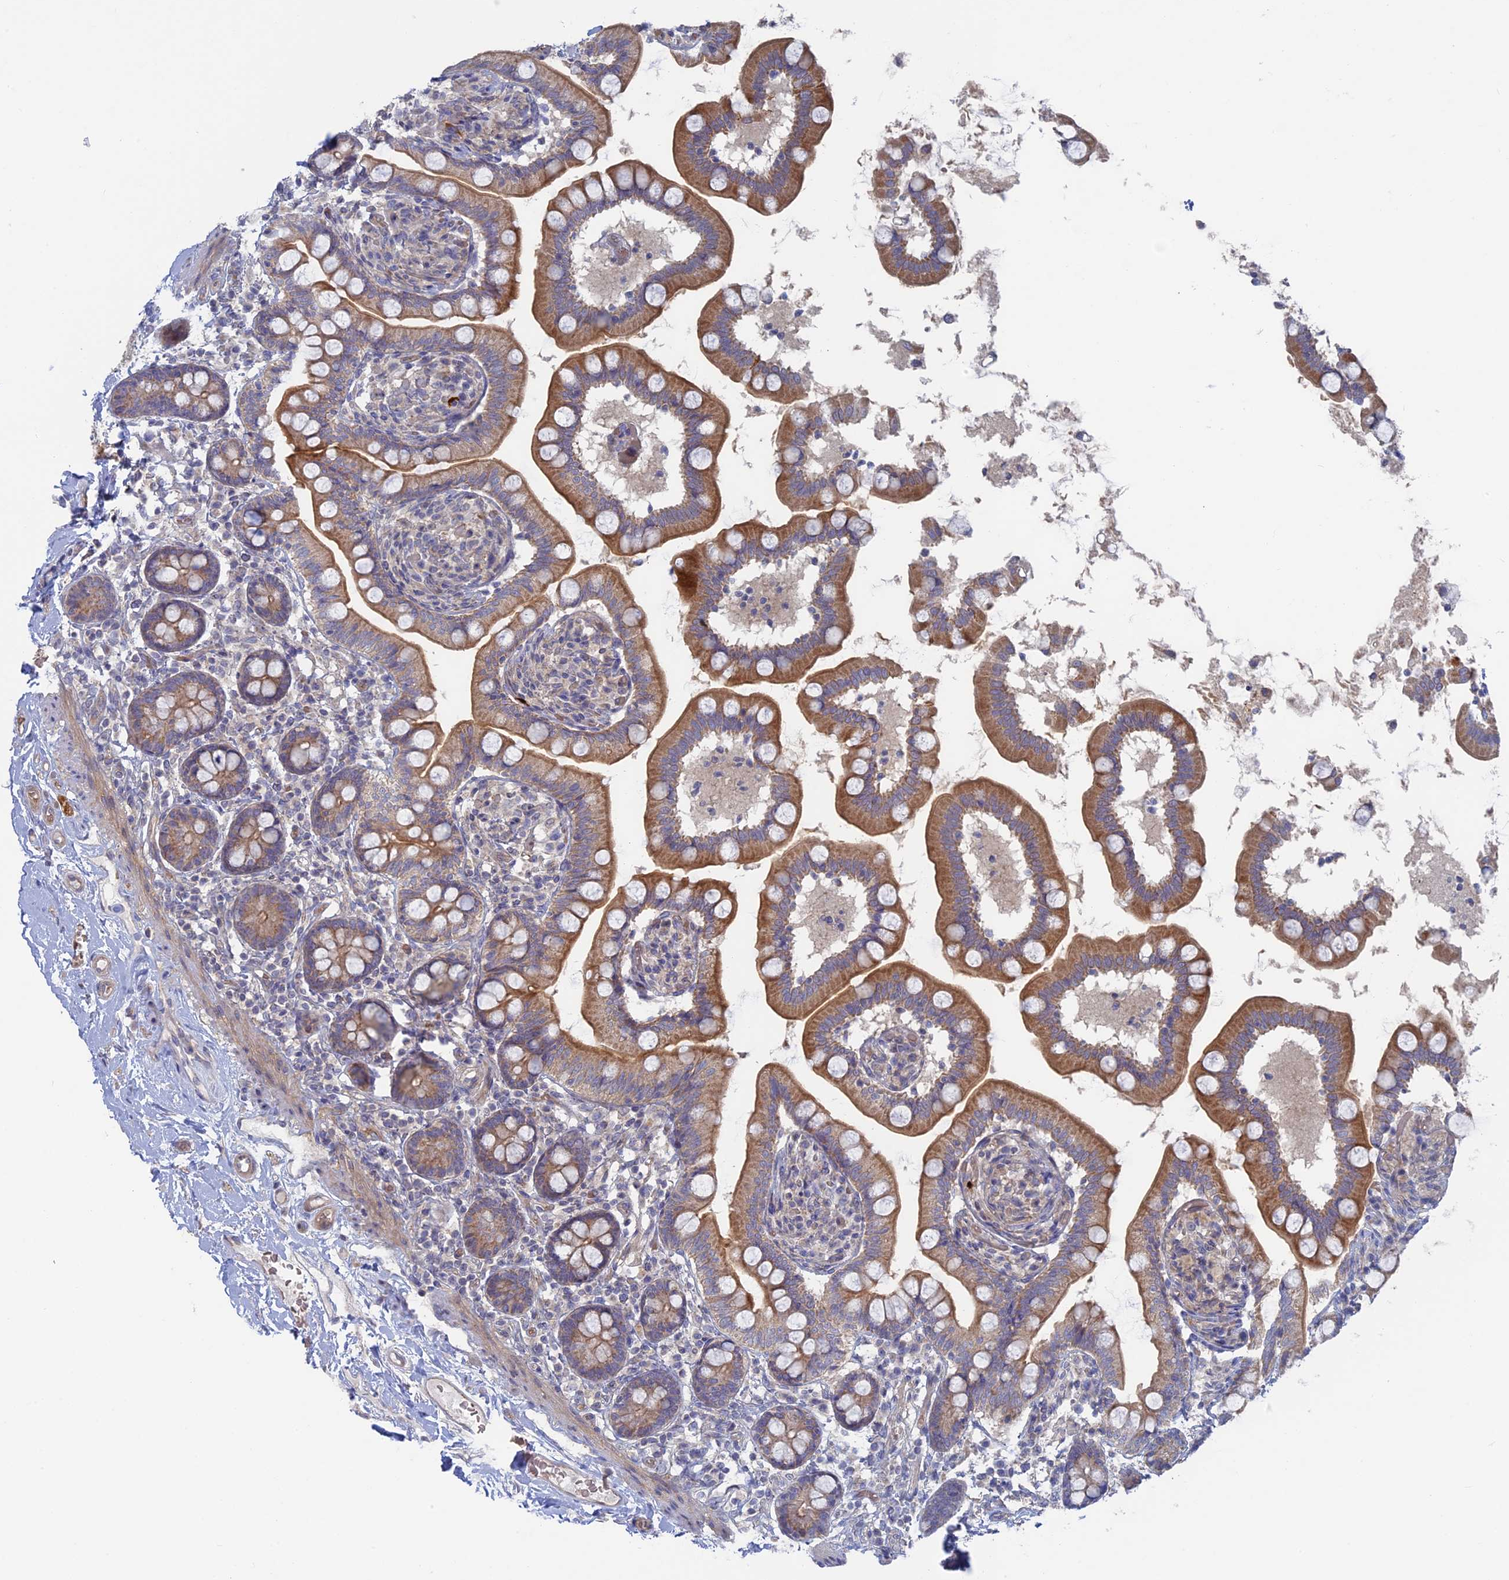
{"staining": {"intensity": "moderate", "quantity": ">75%", "location": "cytoplasmic/membranous"}, "tissue": "small intestine", "cell_type": "Glandular cells", "image_type": "normal", "snomed": [{"axis": "morphology", "description": "Normal tissue, NOS"}, {"axis": "topography", "description": "Small intestine"}], "caption": "Protein expression analysis of unremarkable small intestine shows moderate cytoplasmic/membranous positivity in approximately >75% of glandular cells.", "gene": "TBC1D30", "patient": {"sex": "female", "age": 64}}